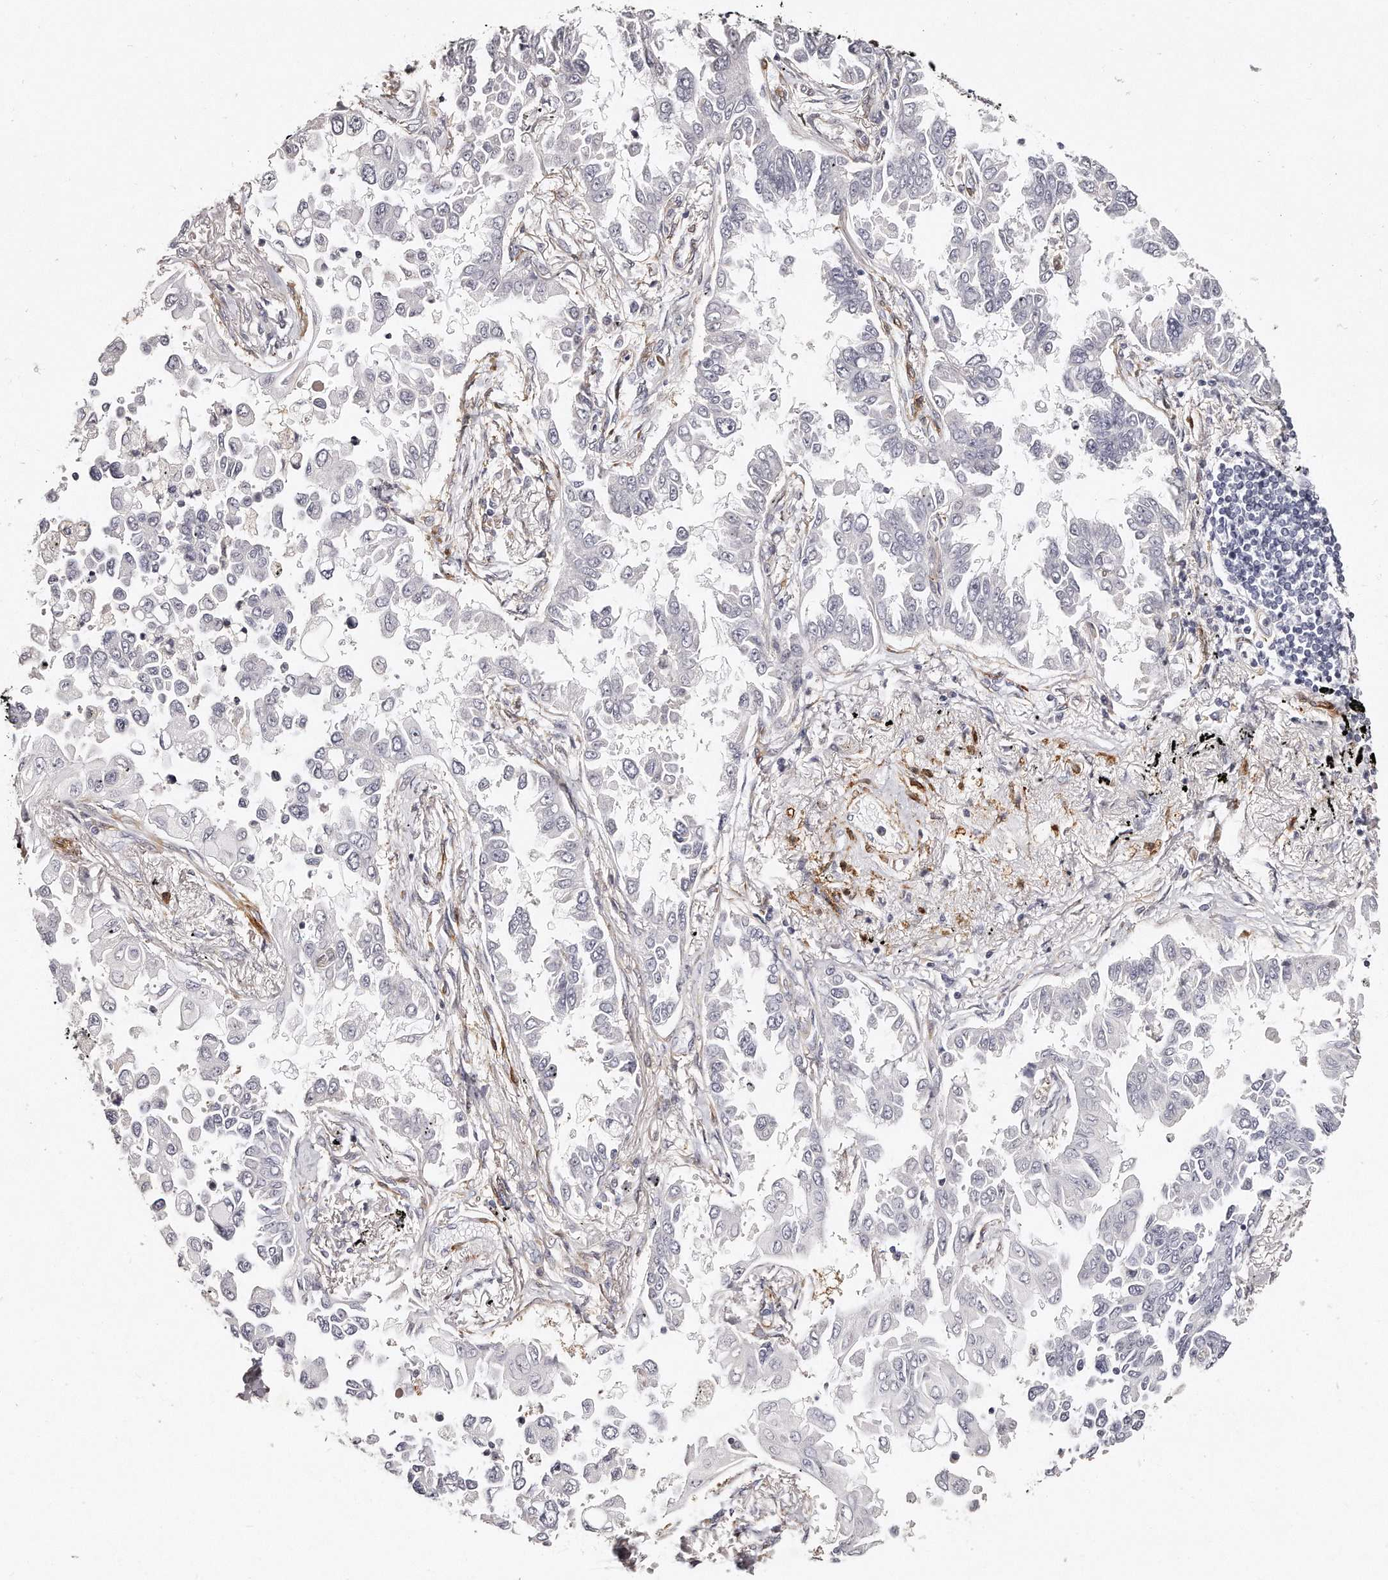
{"staining": {"intensity": "negative", "quantity": "none", "location": "none"}, "tissue": "lung cancer", "cell_type": "Tumor cells", "image_type": "cancer", "snomed": [{"axis": "morphology", "description": "Adenocarcinoma, NOS"}, {"axis": "topography", "description": "Lung"}], "caption": "Tumor cells show no significant protein staining in lung cancer (adenocarcinoma). (Immunohistochemistry, brightfield microscopy, high magnification).", "gene": "LMOD1", "patient": {"sex": "female", "age": 67}}